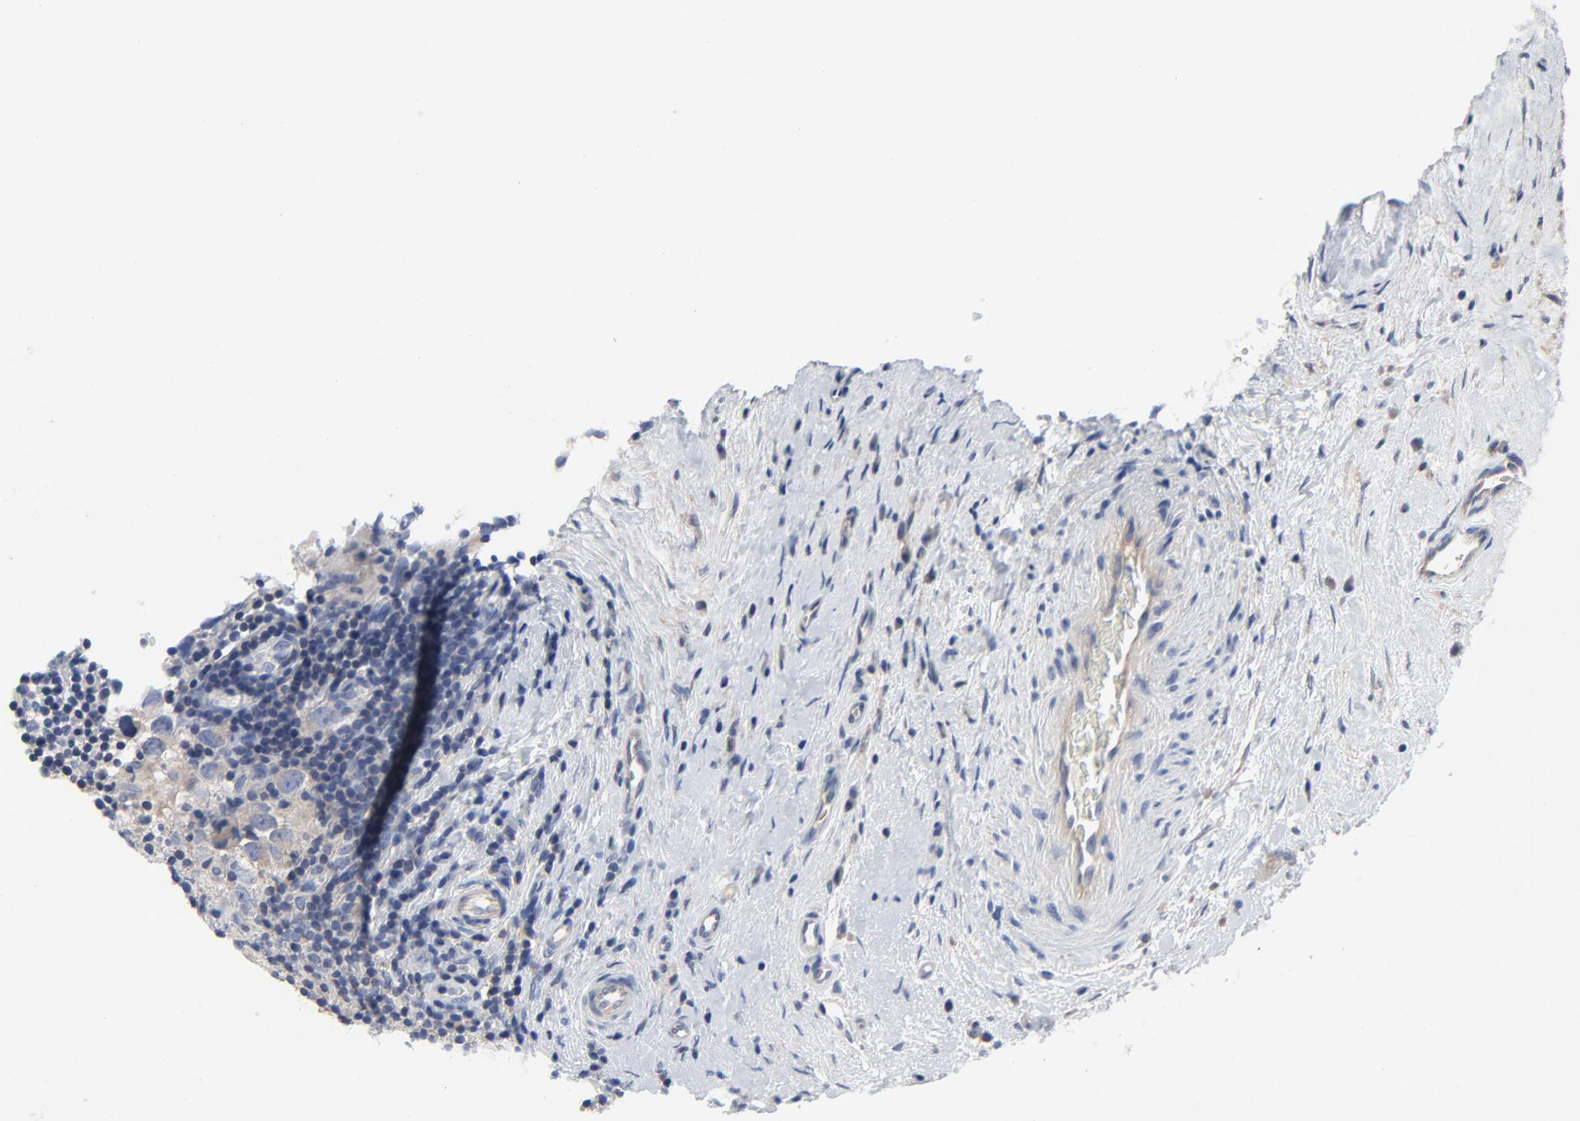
{"staining": {"intensity": "weak", "quantity": "25%-75%", "location": "cytoplasmic/membranous"}, "tissue": "testis cancer", "cell_type": "Tumor cells", "image_type": "cancer", "snomed": [{"axis": "morphology", "description": "Carcinoma, Embryonal, NOS"}, {"axis": "topography", "description": "Testis"}], "caption": "Testis cancer stained for a protein demonstrates weak cytoplasmic/membranous positivity in tumor cells.", "gene": "DYNLT3", "patient": {"sex": "male", "age": 21}}